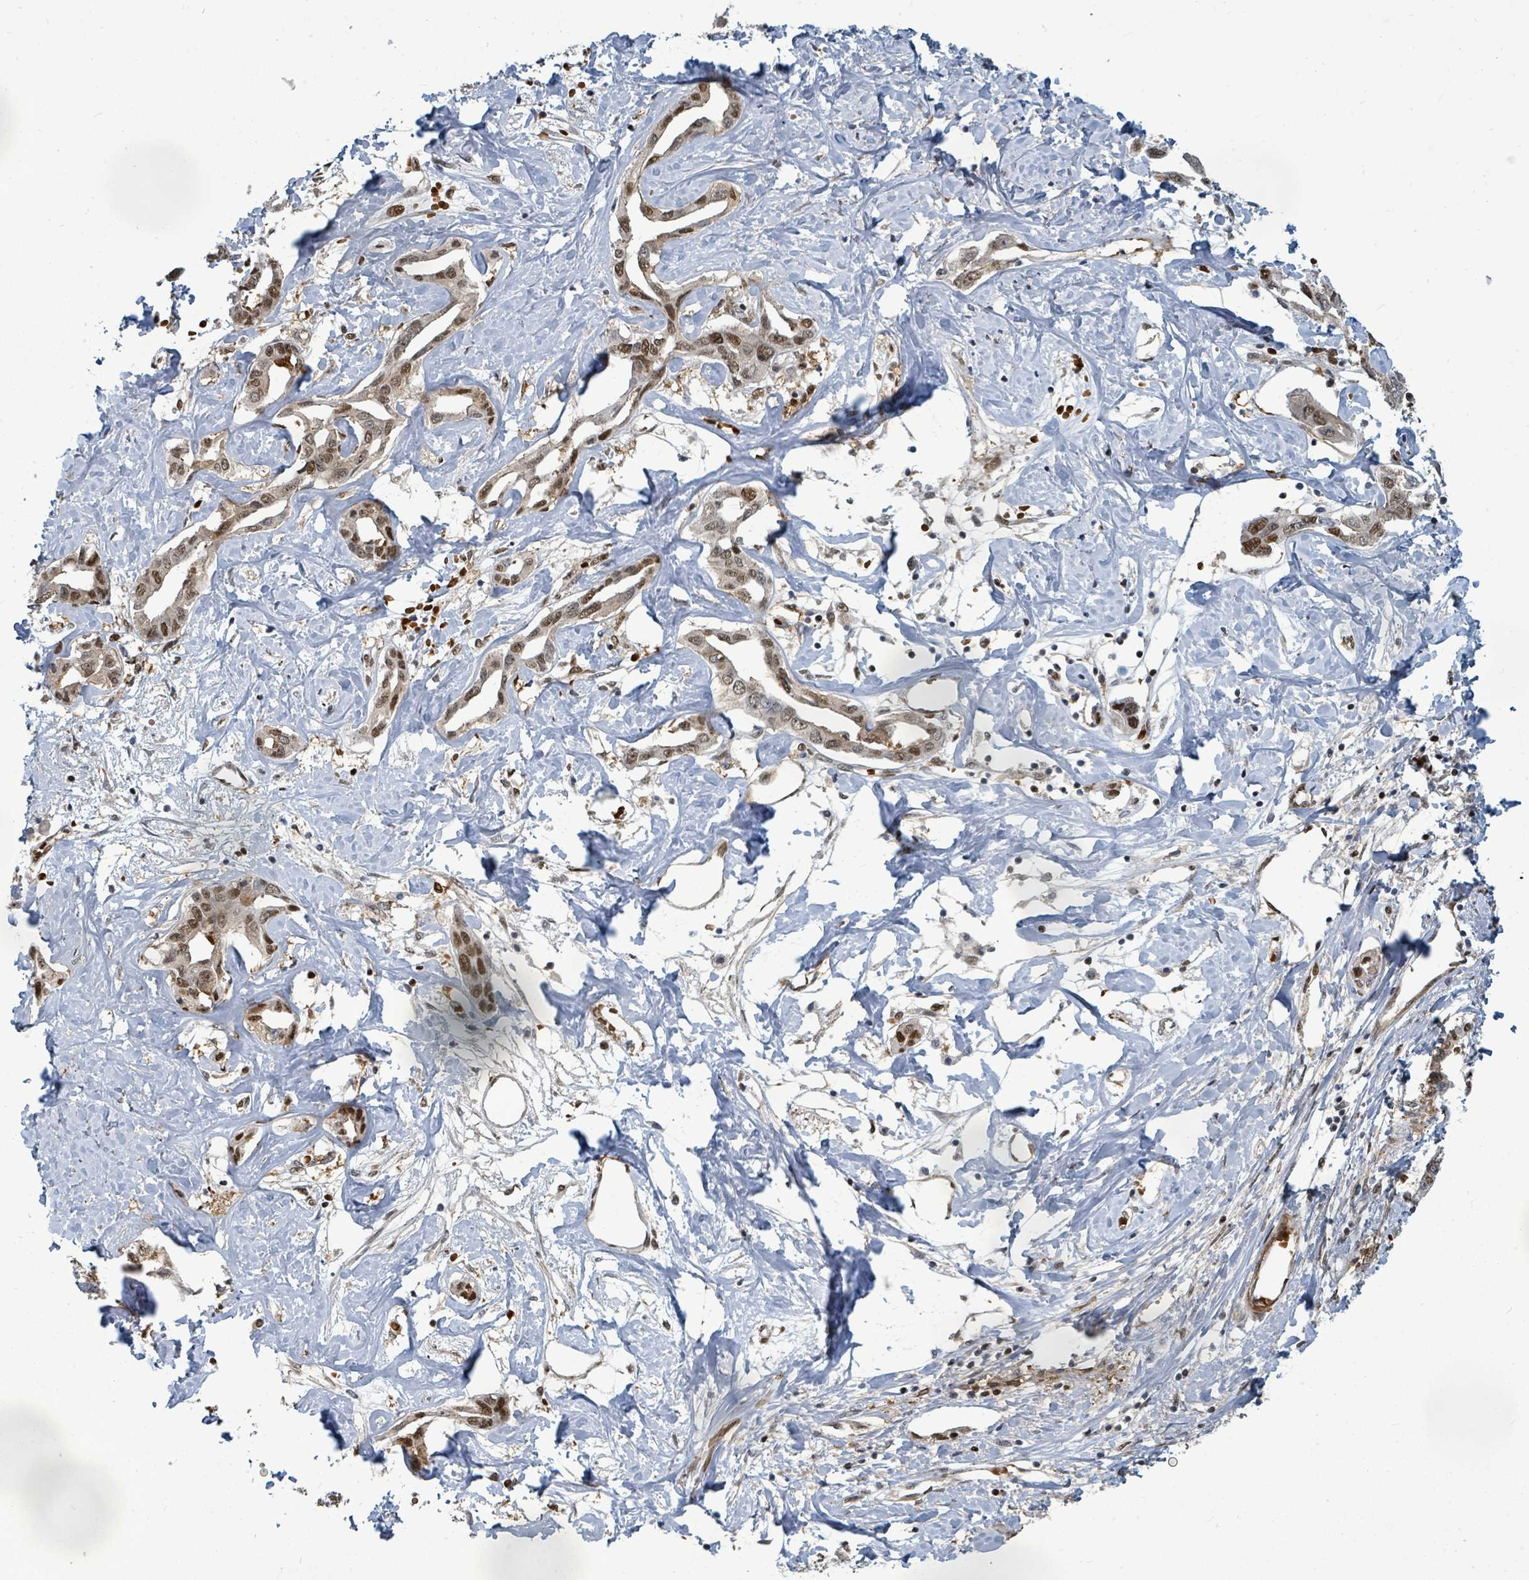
{"staining": {"intensity": "moderate", "quantity": ">75%", "location": "nuclear"}, "tissue": "liver cancer", "cell_type": "Tumor cells", "image_type": "cancer", "snomed": [{"axis": "morphology", "description": "Cholangiocarcinoma"}, {"axis": "topography", "description": "Liver"}], "caption": "Tumor cells show medium levels of moderate nuclear positivity in about >75% of cells in human cholangiocarcinoma (liver).", "gene": "TRDMT1", "patient": {"sex": "male", "age": 59}}